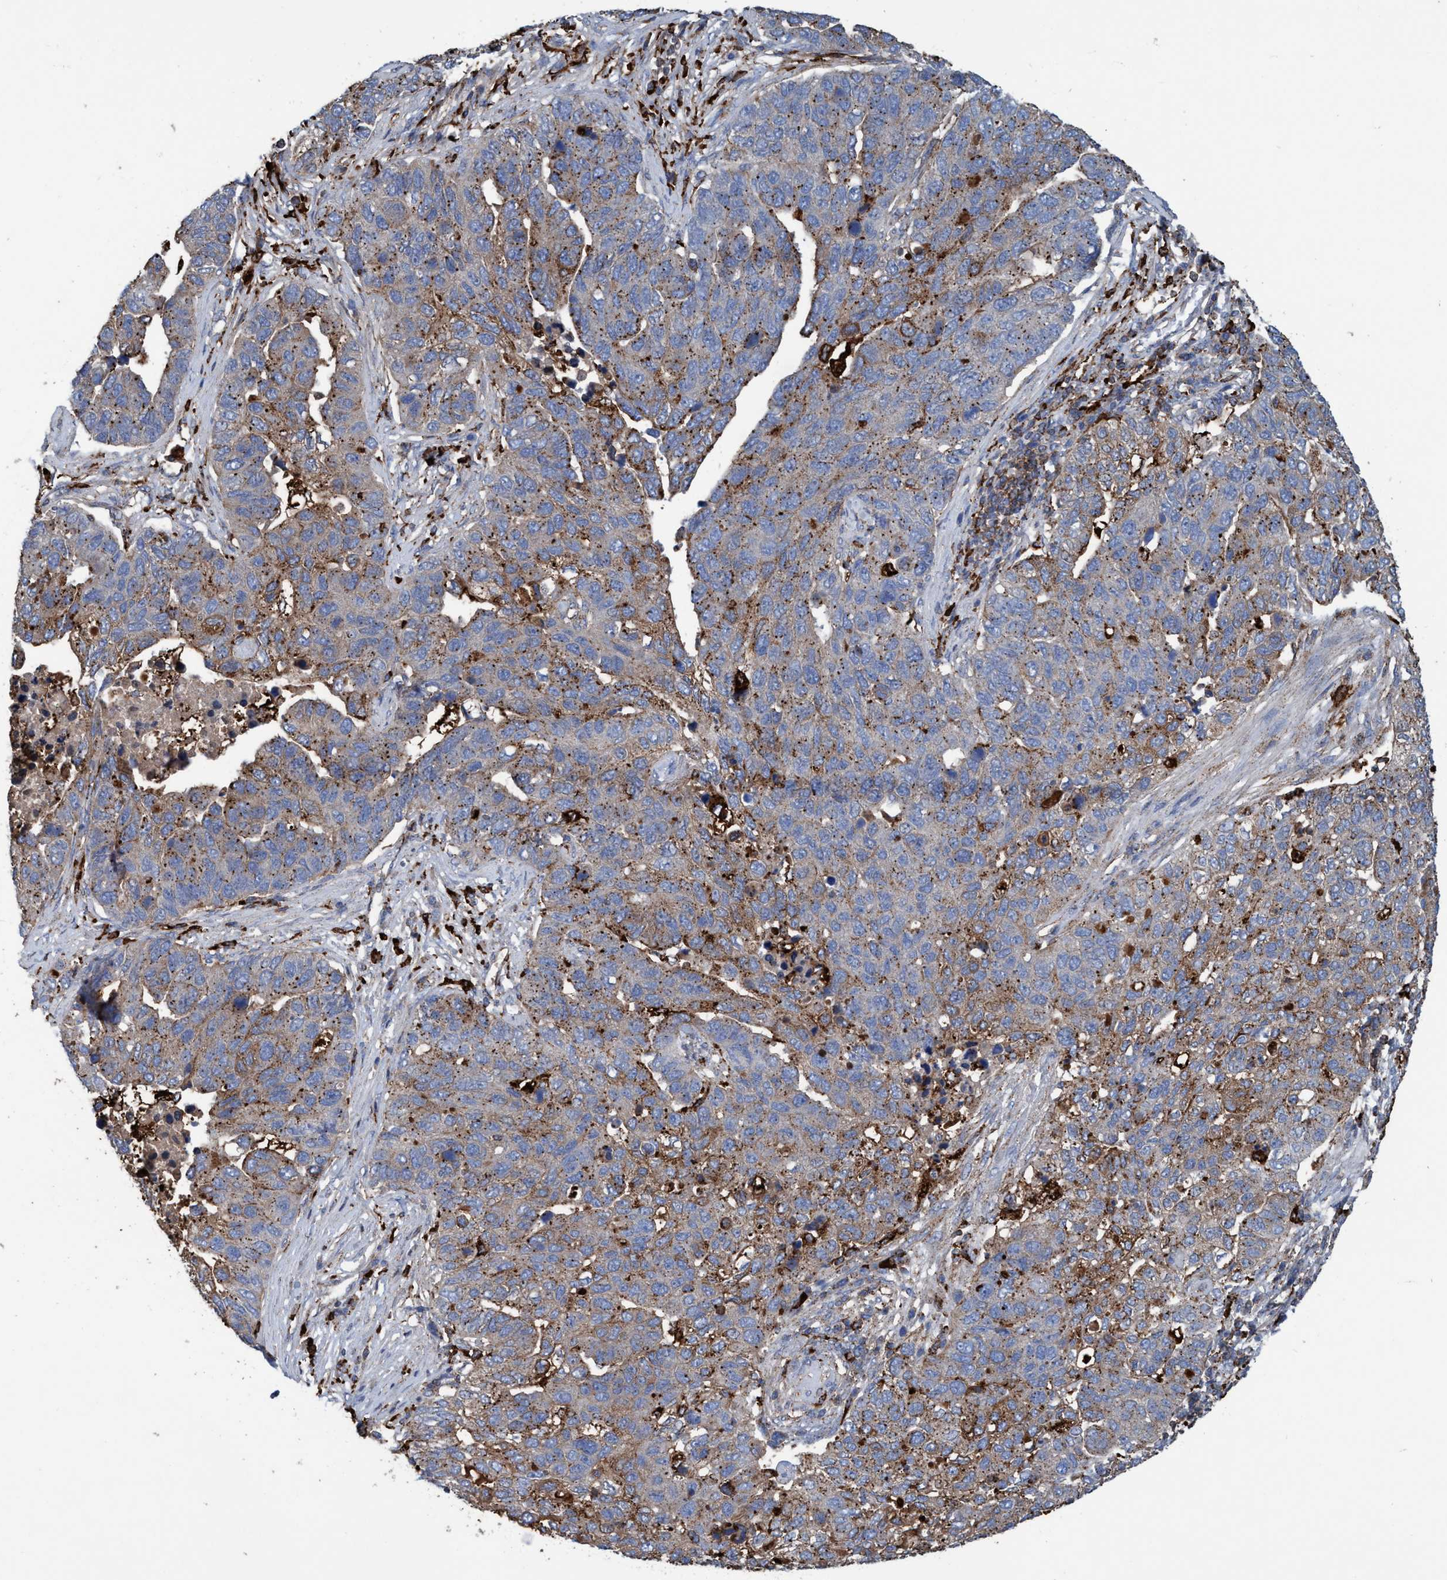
{"staining": {"intensity": "moderate", "quantity": ">75%", "location": "cytoplasmic/membranous"}, "tissue": "pancreatic cancer", "cell_type": "Tumor cells", "image_type": "cancer", "snomed": [{"axis": "morphology", "description": "Adenocarcinoma, NOS"}, {"axis": "topography", "description": "Pancreas"}], "caption": "A high-resolution photomicrograph shows immunohistochemistry (IHC) staining of pancreatic cancer, which demonstrates moderate cytoplasmic/membranous staining in about >75% of tumor cells. (DAB IHC, brown staining for protein, blue staining for nuclei).", "gene": "TRIM65", "patient": {"sex": "female", "age": 61}}